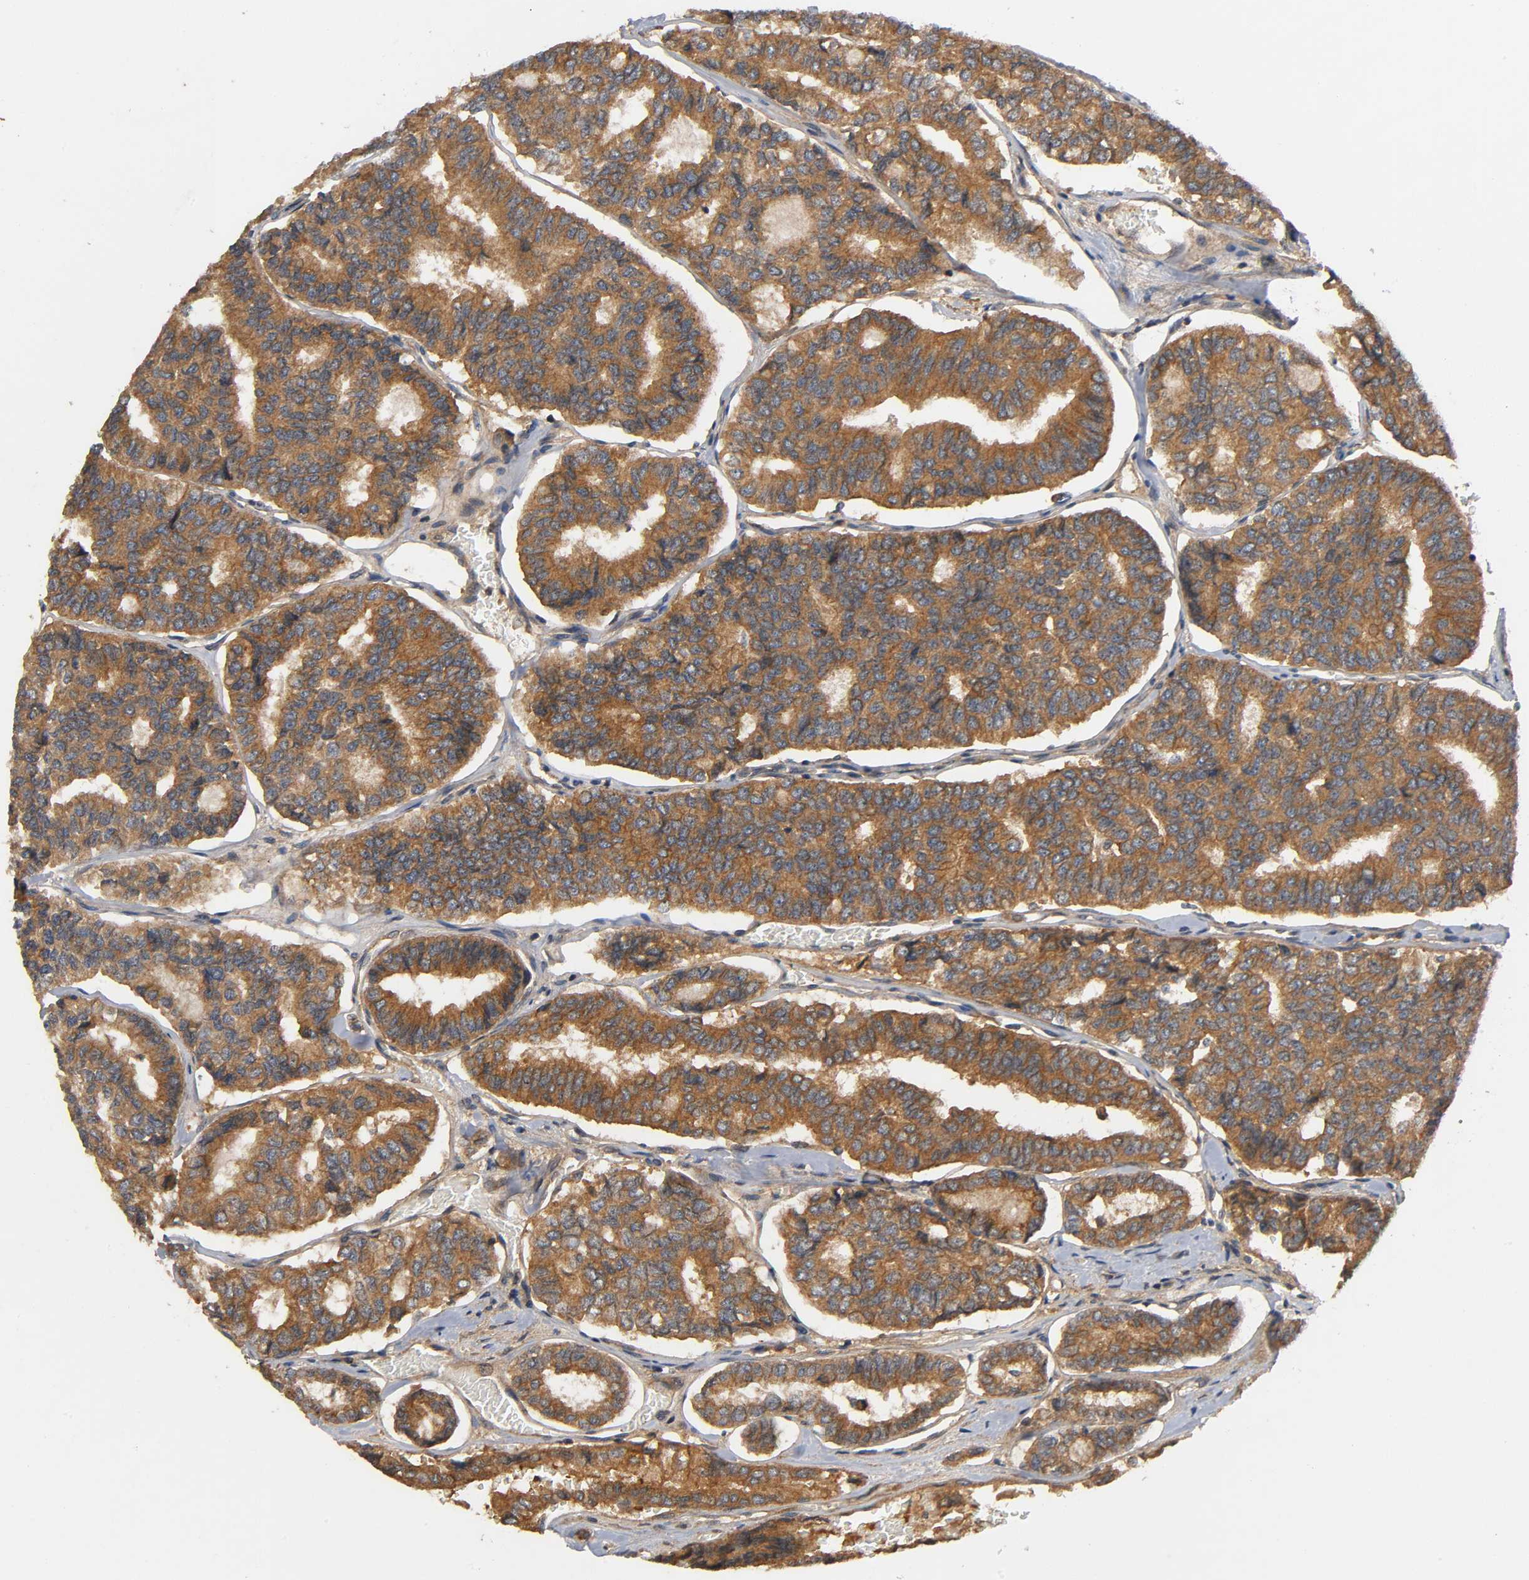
{"staining": {"intensity": "strong", "quantity": ">75%", "location": "cytoplasmic/membranous"}, "tissue": "thyroid cancer", "cell_type": "Tumor cells", "image_type": "cancer", "snomed": [{"axis": "morphology", "description": "Papillary adenocarcinoma, NOS"}, {"axis": "topography", "description": "Thyroid gland"}], "caption": "Protein expression by immunohistochemistry shows strong cytoplasmic/membranous expression in about >75% of tumor cells in thyroid cancer (papillary adenocarcinoma).", "gene": "IKBKB", "patient": {"sex": "female", "age": 35}}